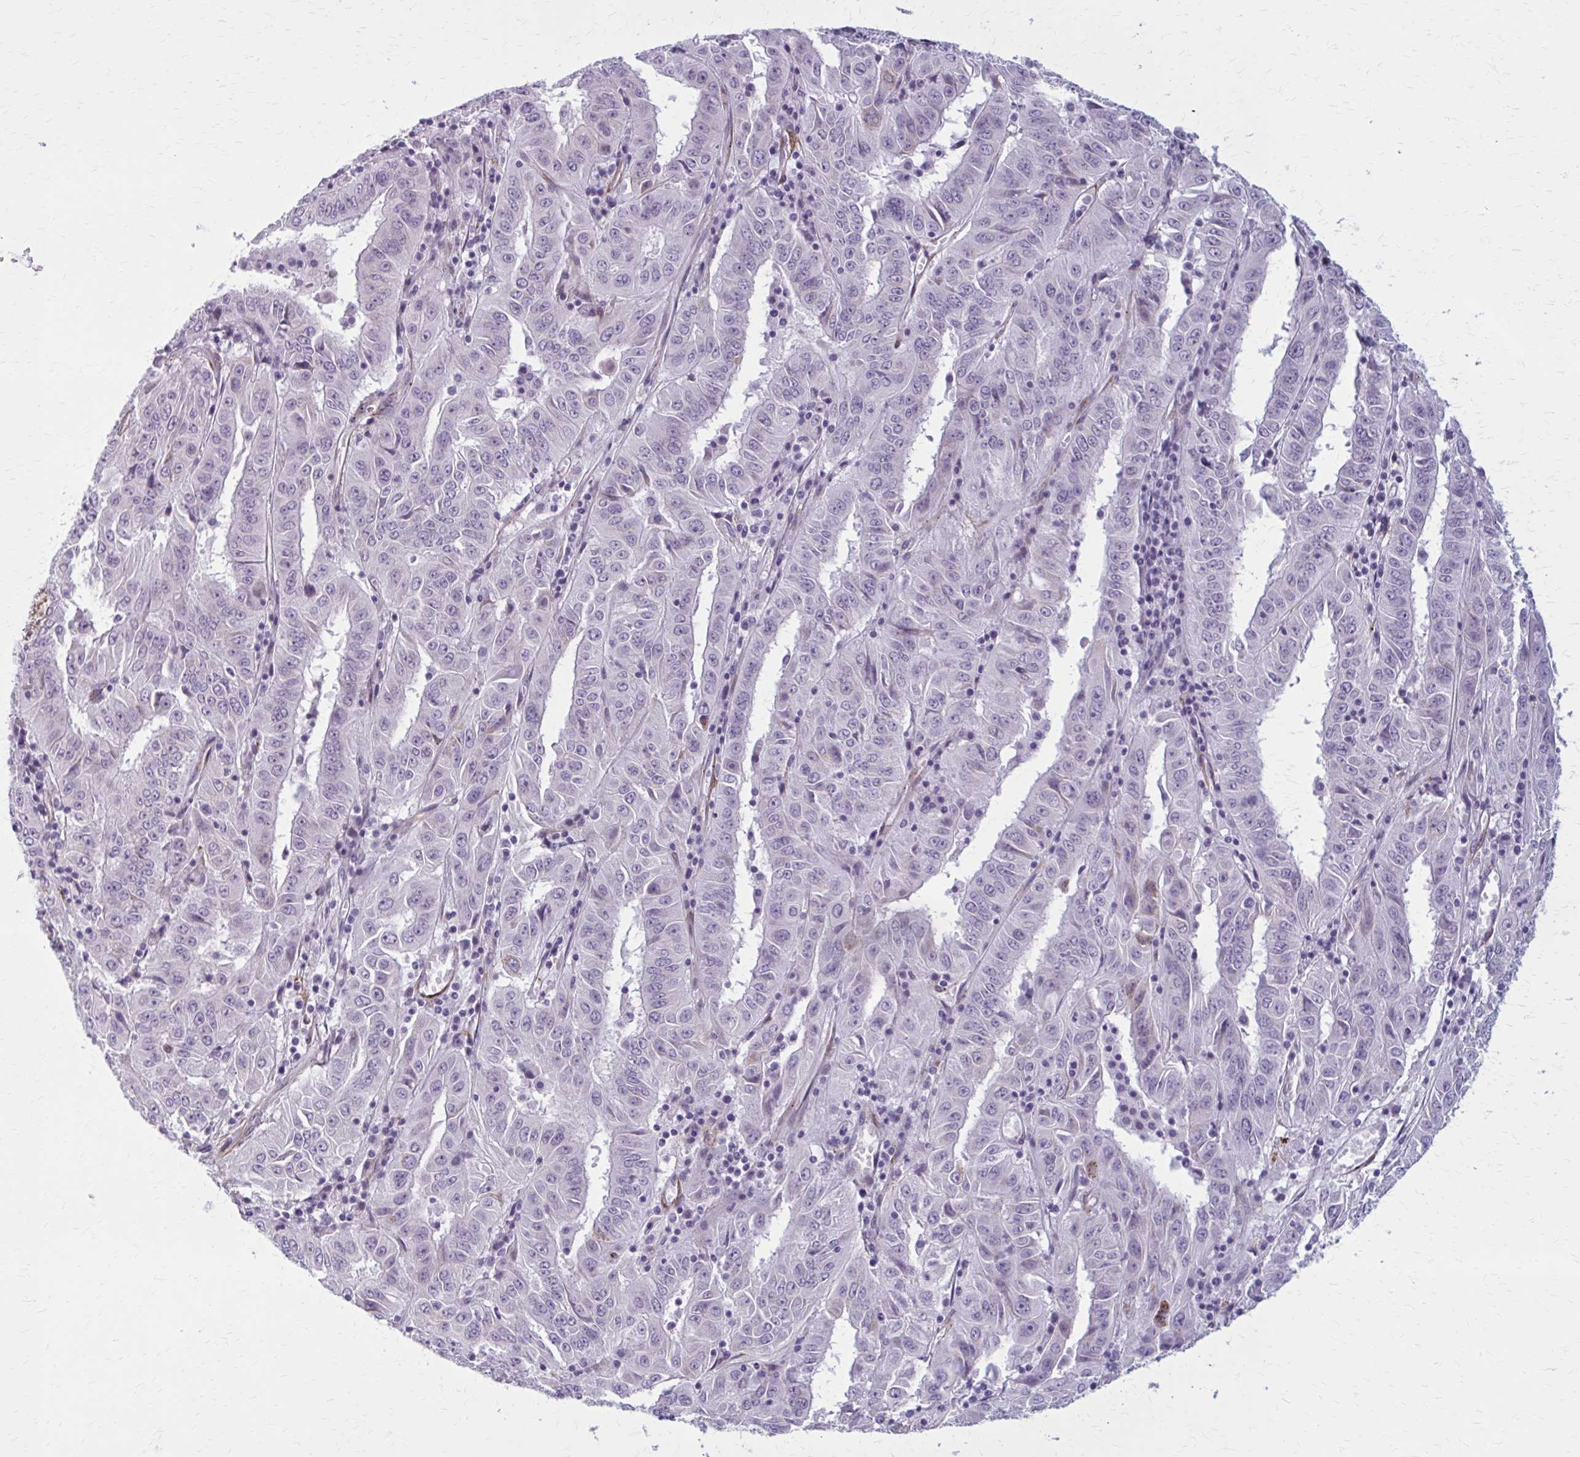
{"staining": {"intensity": "negative", "quantity": "none", "location": "none"}, "tissue": "pancreatic cancer", "cell_type": "Tumor cells", "image_type": "cancer", "snomed": [{"axis": "morphology", "description": "Adenocarcinoma, NOS"}, {"axis": "topography", "description": "Pancreas"}], "caption": "IHC of pancreatic cancer demonstrates no staining in tumor cells.", "gene": "AKAP12", "patient": {"sex": "male", "age": 63}}